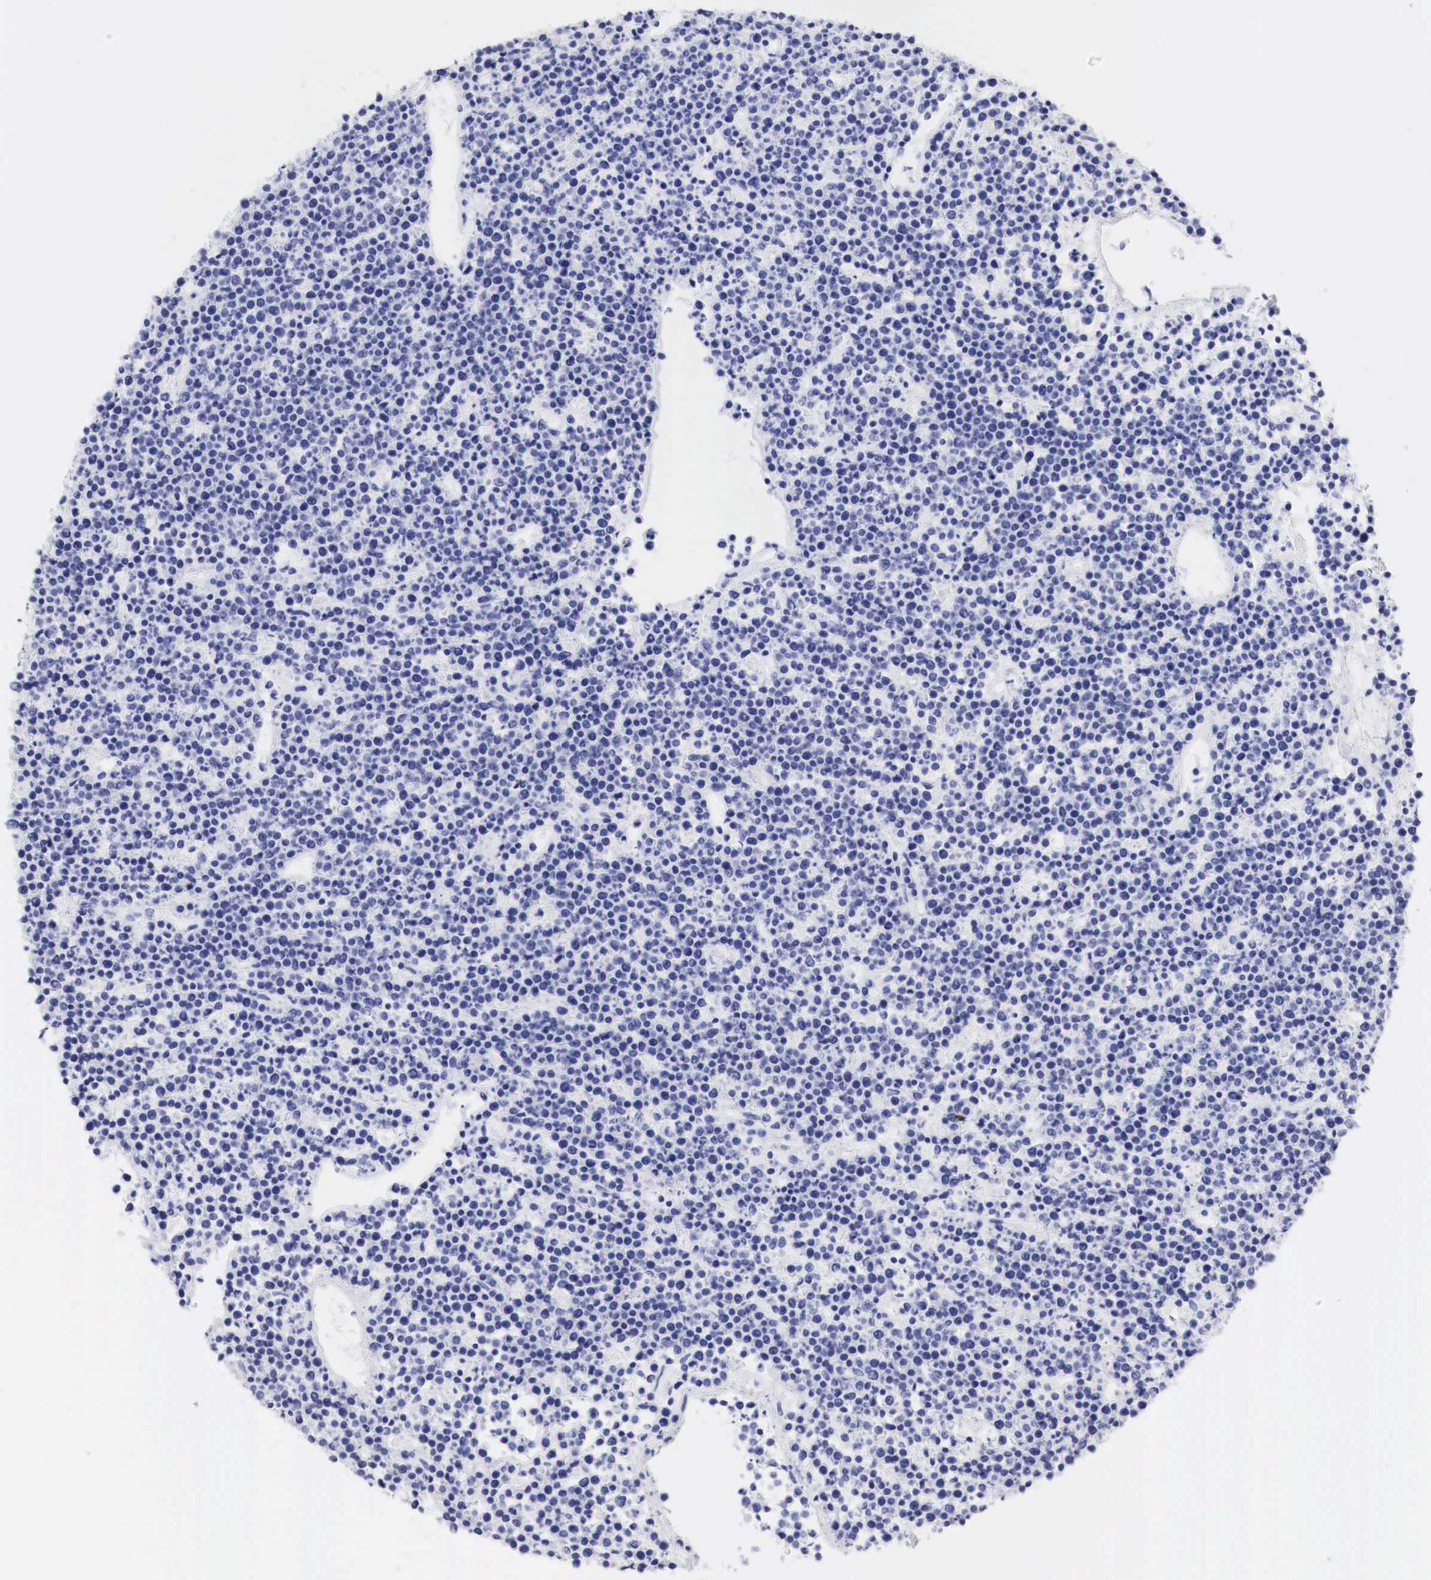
{"staining": {"intensity": "negative", "quantity": "none", "location": "none"}, "tissue": "lymphoma", "cell_type": "Tumor cells", "image_type": "cancer", "snomed": [{"axis": "morphology", "description": "Malignant lymphoma, non-Hodgkin's type, High grade"}, {"axis": "topography", "description": "Ovary"}], "caption": "This is a micrograph of IHC staining of lymphoma, which shows no positivity in tumor cells. (Immunohistochemistry (ihc), brightfield microscopy, high magnification).", "gene": "TYR", "patient": {"sex": "female", "age": 56}}